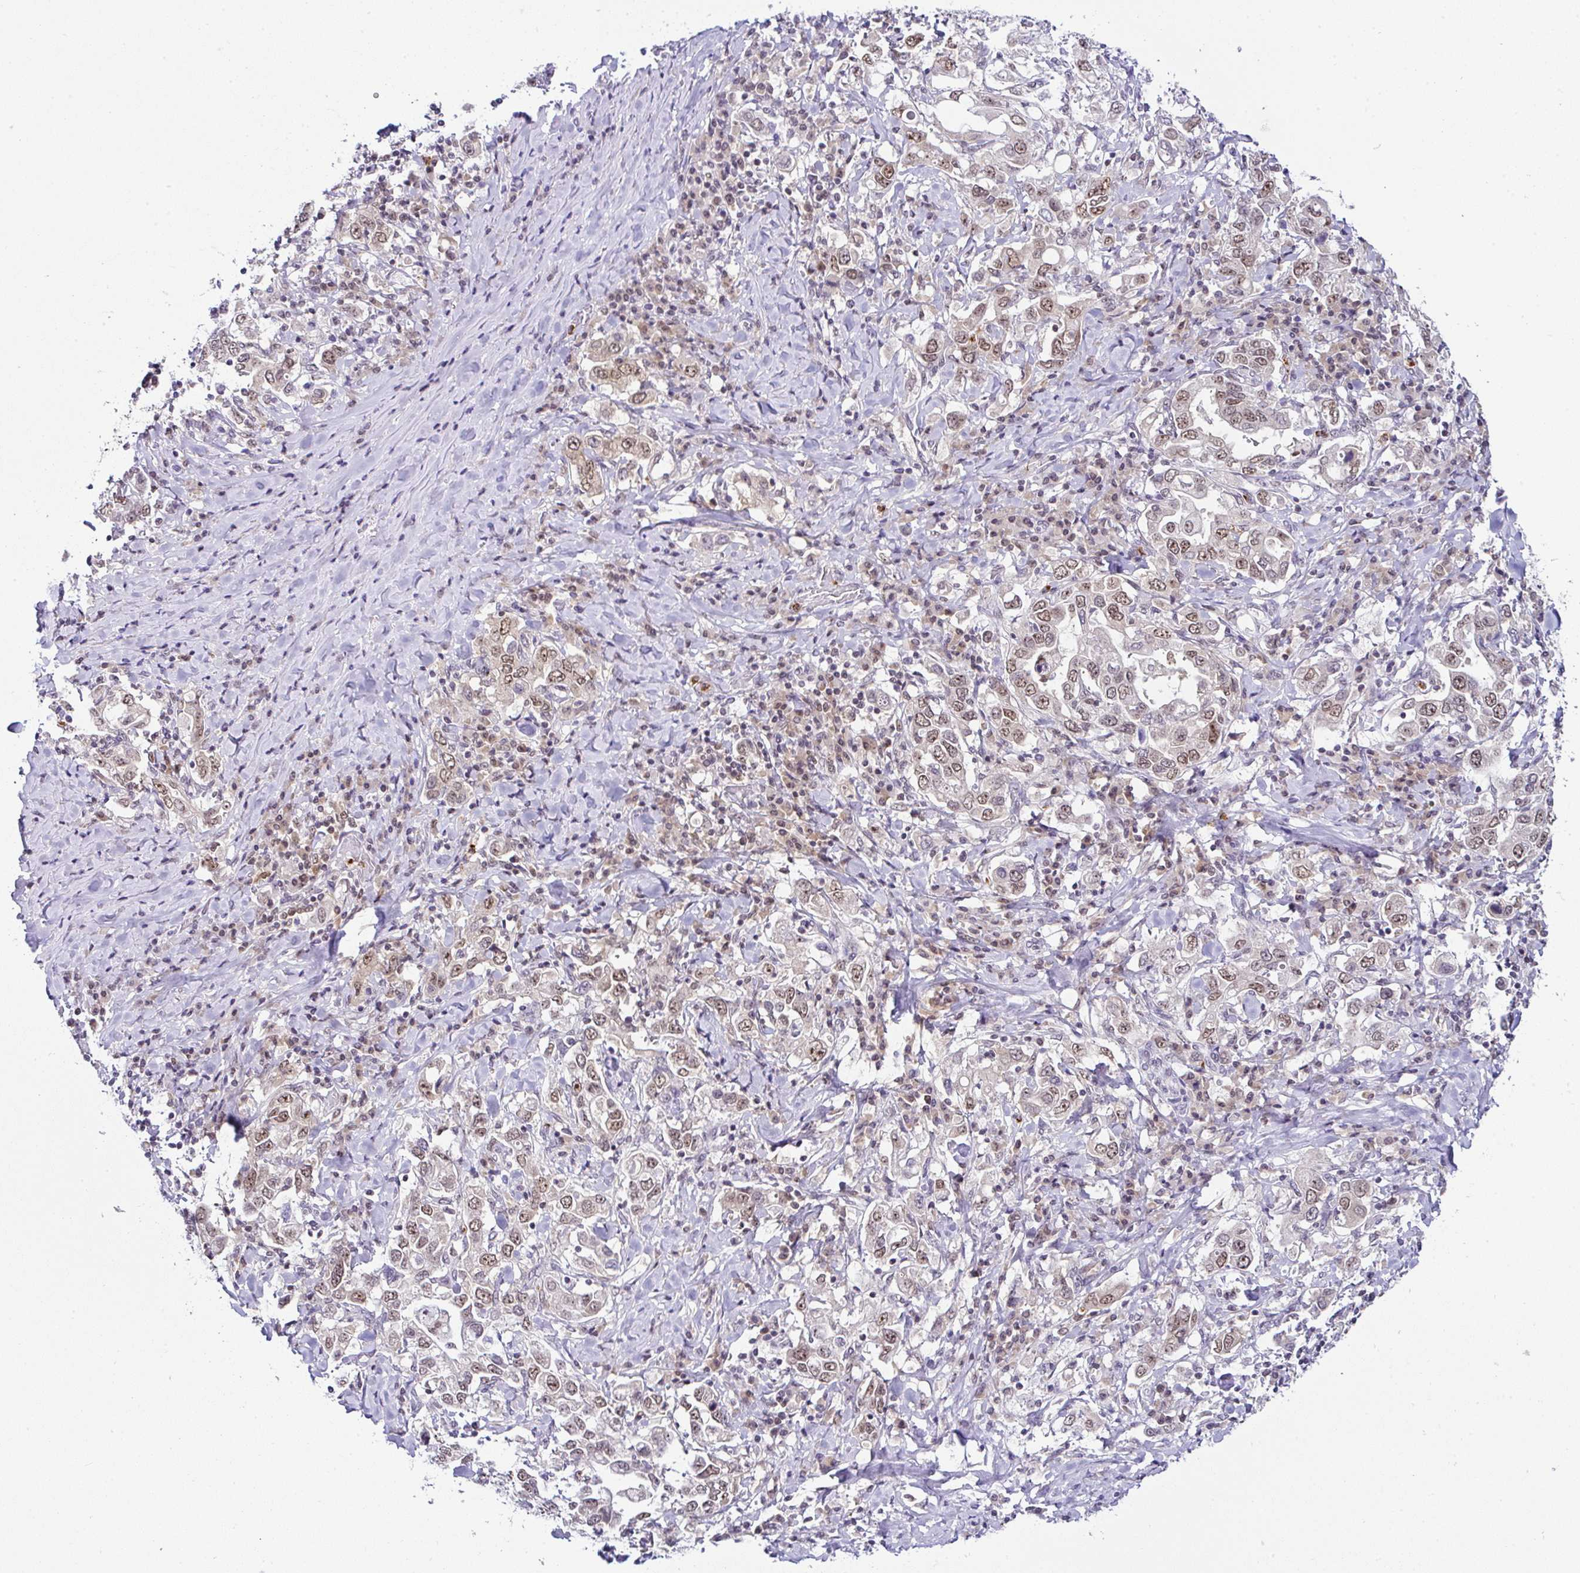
{"staining": {"intensity": "moderate", "quantity": ">75%", "location": "nuclear"}, "tissue": "stomach cancer", "cell_type": "Tumor cells", "image_type": "cancer", "snomed": [{"axis": "morphology", "description": "Adenocarcinoma, NOS"}, {"axis": "topography", "description": "Stomach, upper"}], "caption": "Immunohistochemical staining of stomach cancer (adenocarcinoma) reveals medium levels of moderate nuclear staining in approximately >75% of tumor cells.", "gene": "PTPN2", "patient": {"sex": "male", "age": 62}}